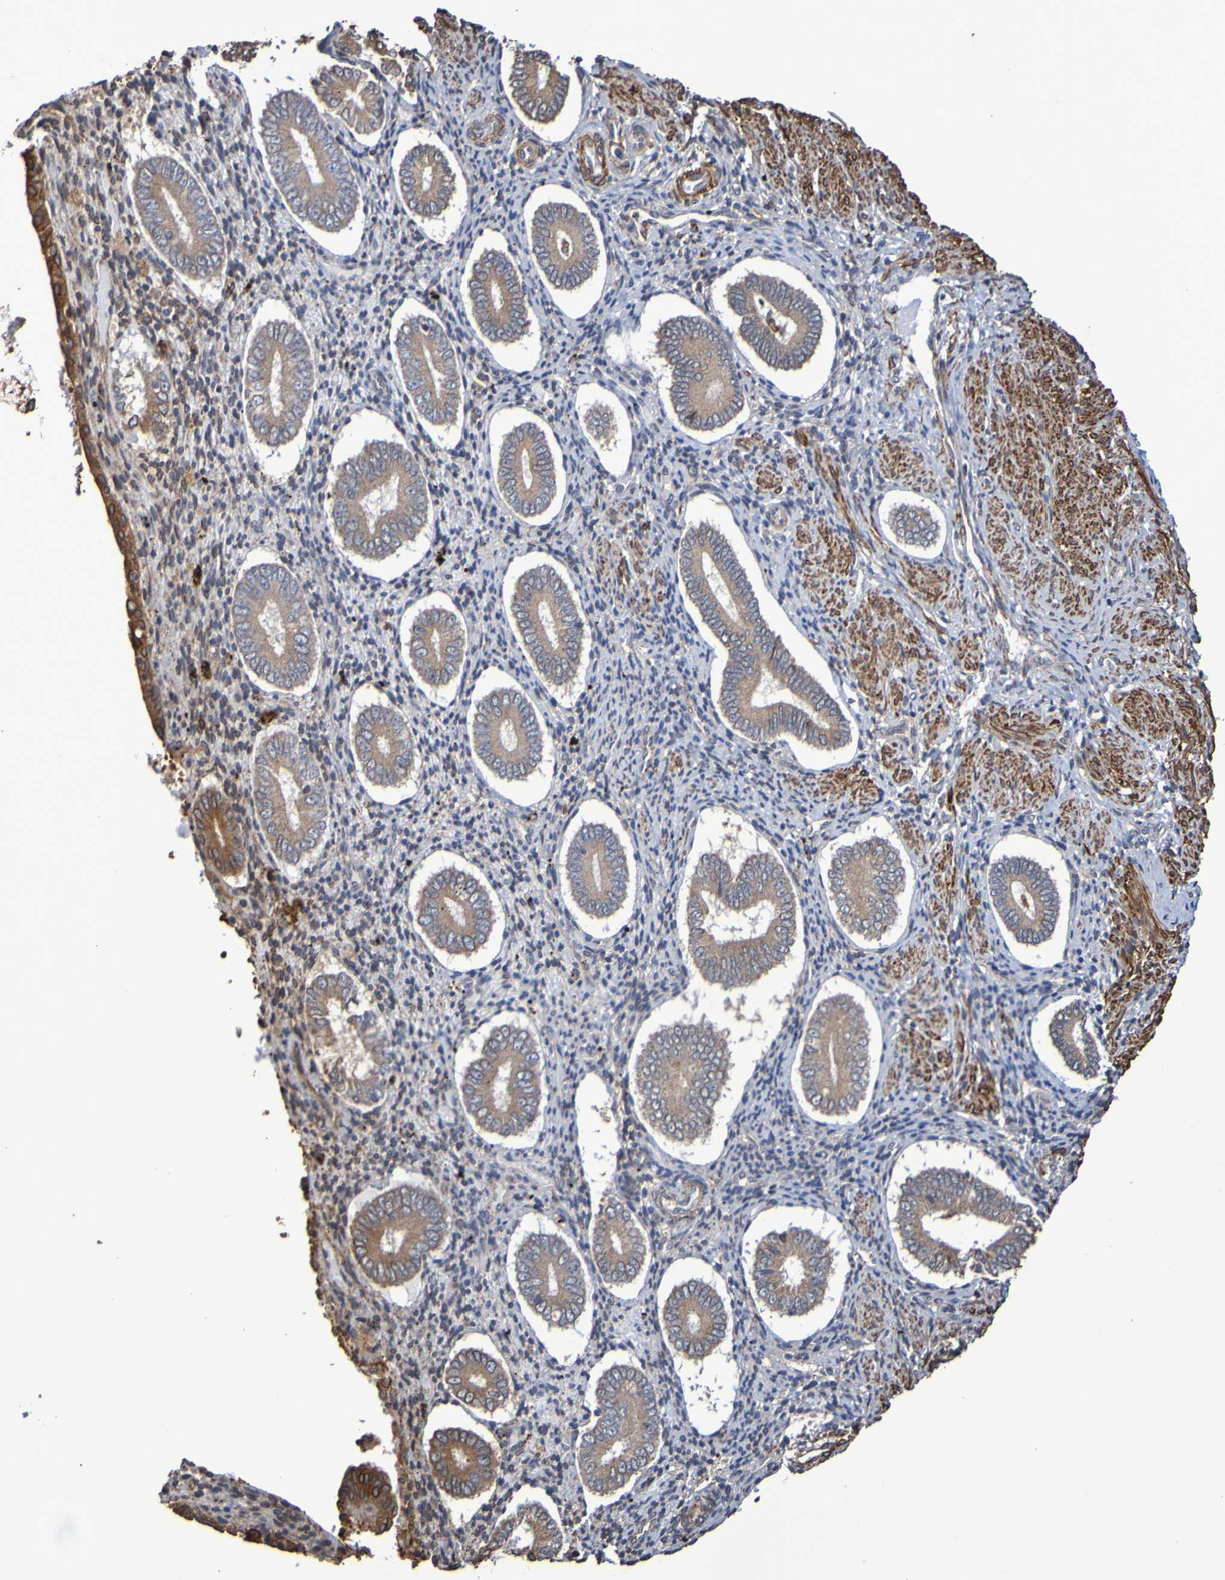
{"staining": {"intensity": "weak", "quantity": "25%-75%", "location": "cytoplasmic/membranous"}, "tissue": "endometrium", "cell_type": "Cells in endometrial stroma", "image_type": "normal", "snomed": [{"axis": "morphology", "description": "Normal tissue, NOS"}, {"axis": "topography", "description": "Endometrium"}], "caption": "Immunohistochemistry (IHC) micrograph of unremarkable endometrium: endometrium stained using immunohistochemistry shows low levels of weak protein expression localized specifically in the cytoplasmic/membranous of cells in endometrial stroma, appearing as a cytoplasmic/membranous brown color.", "gene": "RAB11A", "patient": {"sex": "female", "age": 42}}